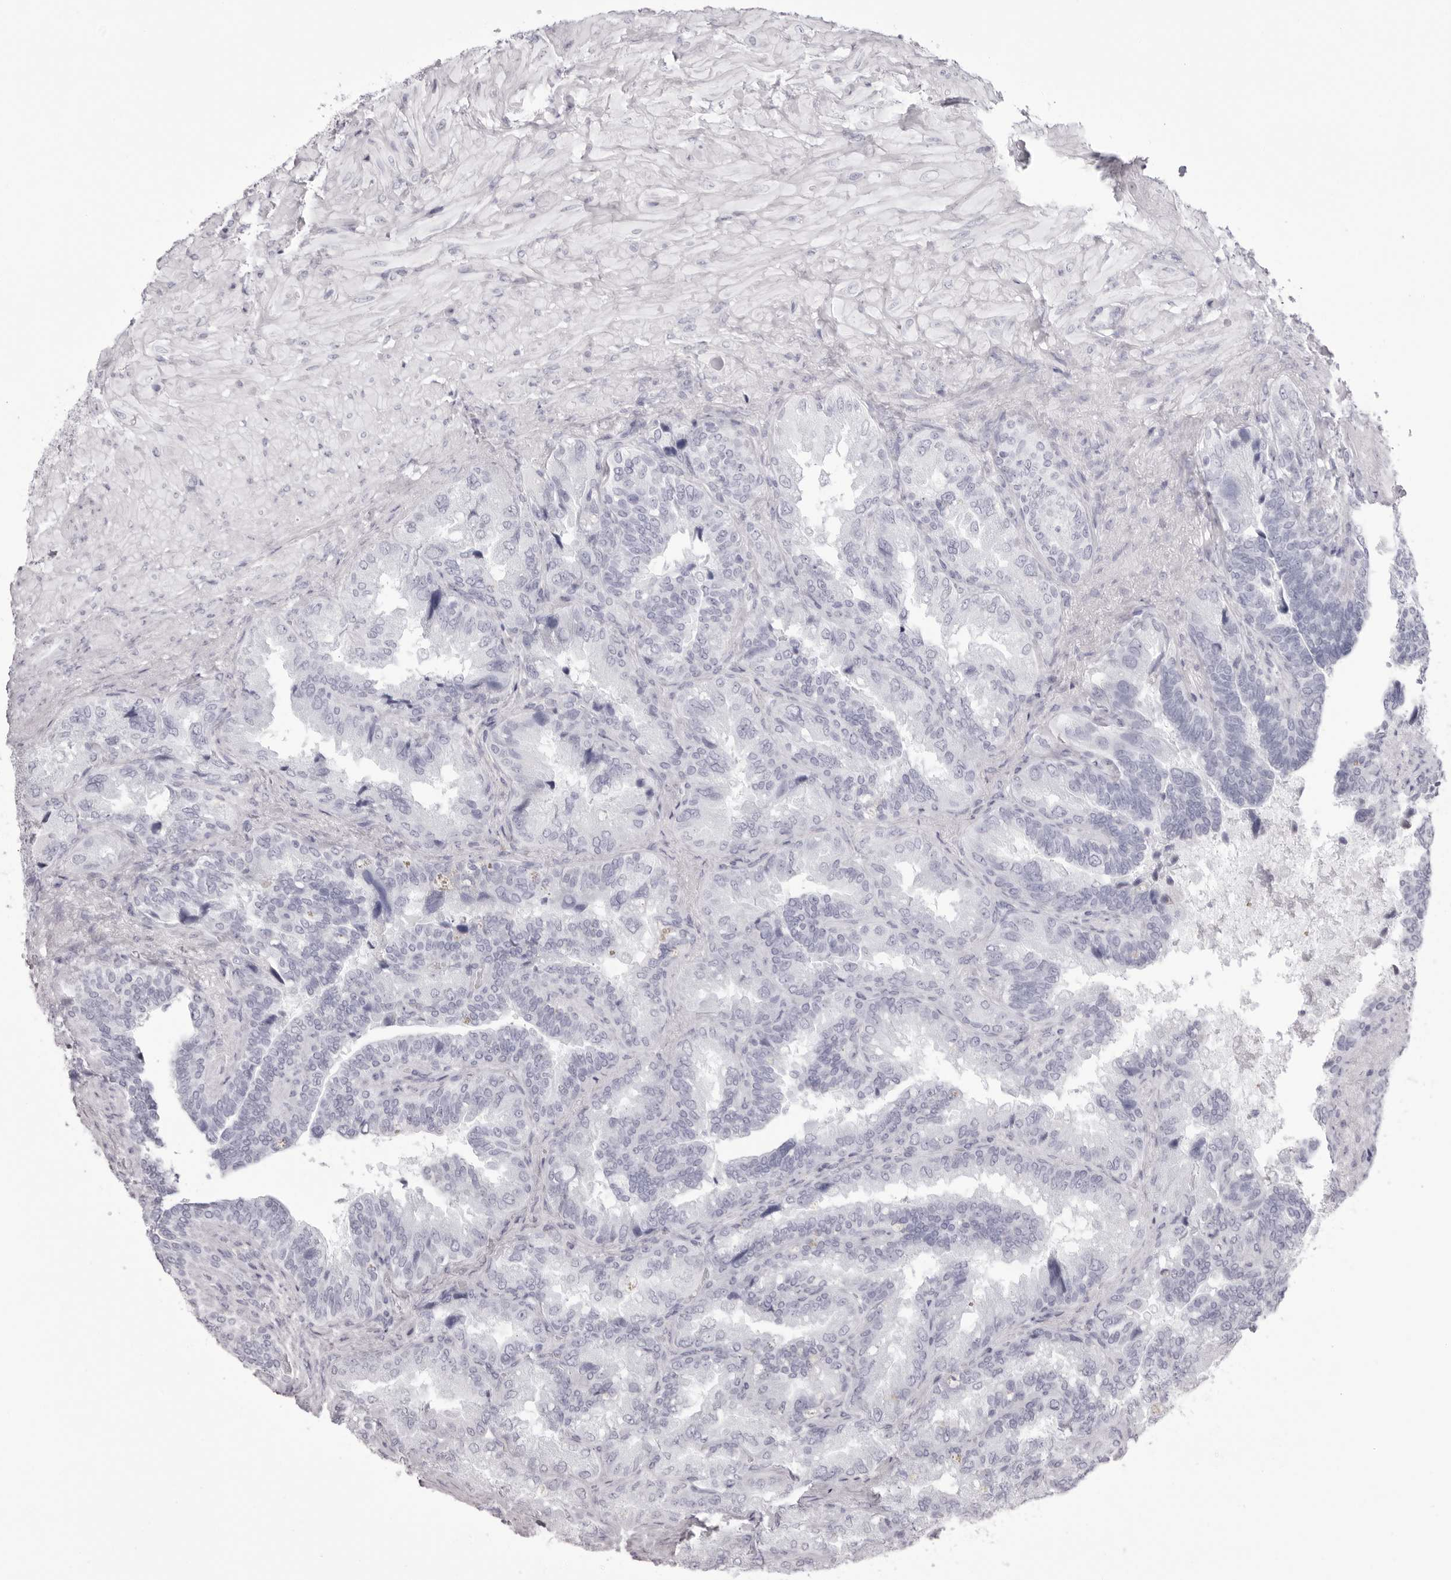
{"staining": {"intensity": "negative", "quantity": "none", "location": "none"}, "tissue": "seminal vesicle", "cell_type": "Glandular cells", "image_type": "normal", "snomed": [{"axis": "morphology", "description": "Normal tissue, NOS"}, {"axis": "topography", "description": "Seminal veicle"}, {"axis": "topography", "description": "Peripheral nerve tissue"}], "caption": "Protein analysis of benign seminal vesicle shows no significant positivity in glandular cells. (Stains: DAB immunohistochemistry (IHC) with hematoxylin counter stain, Microscopy: brightfield microscopy at high magnification).", "gene": "TMOD4", "patient": {"sex": "male", "age": 63}}